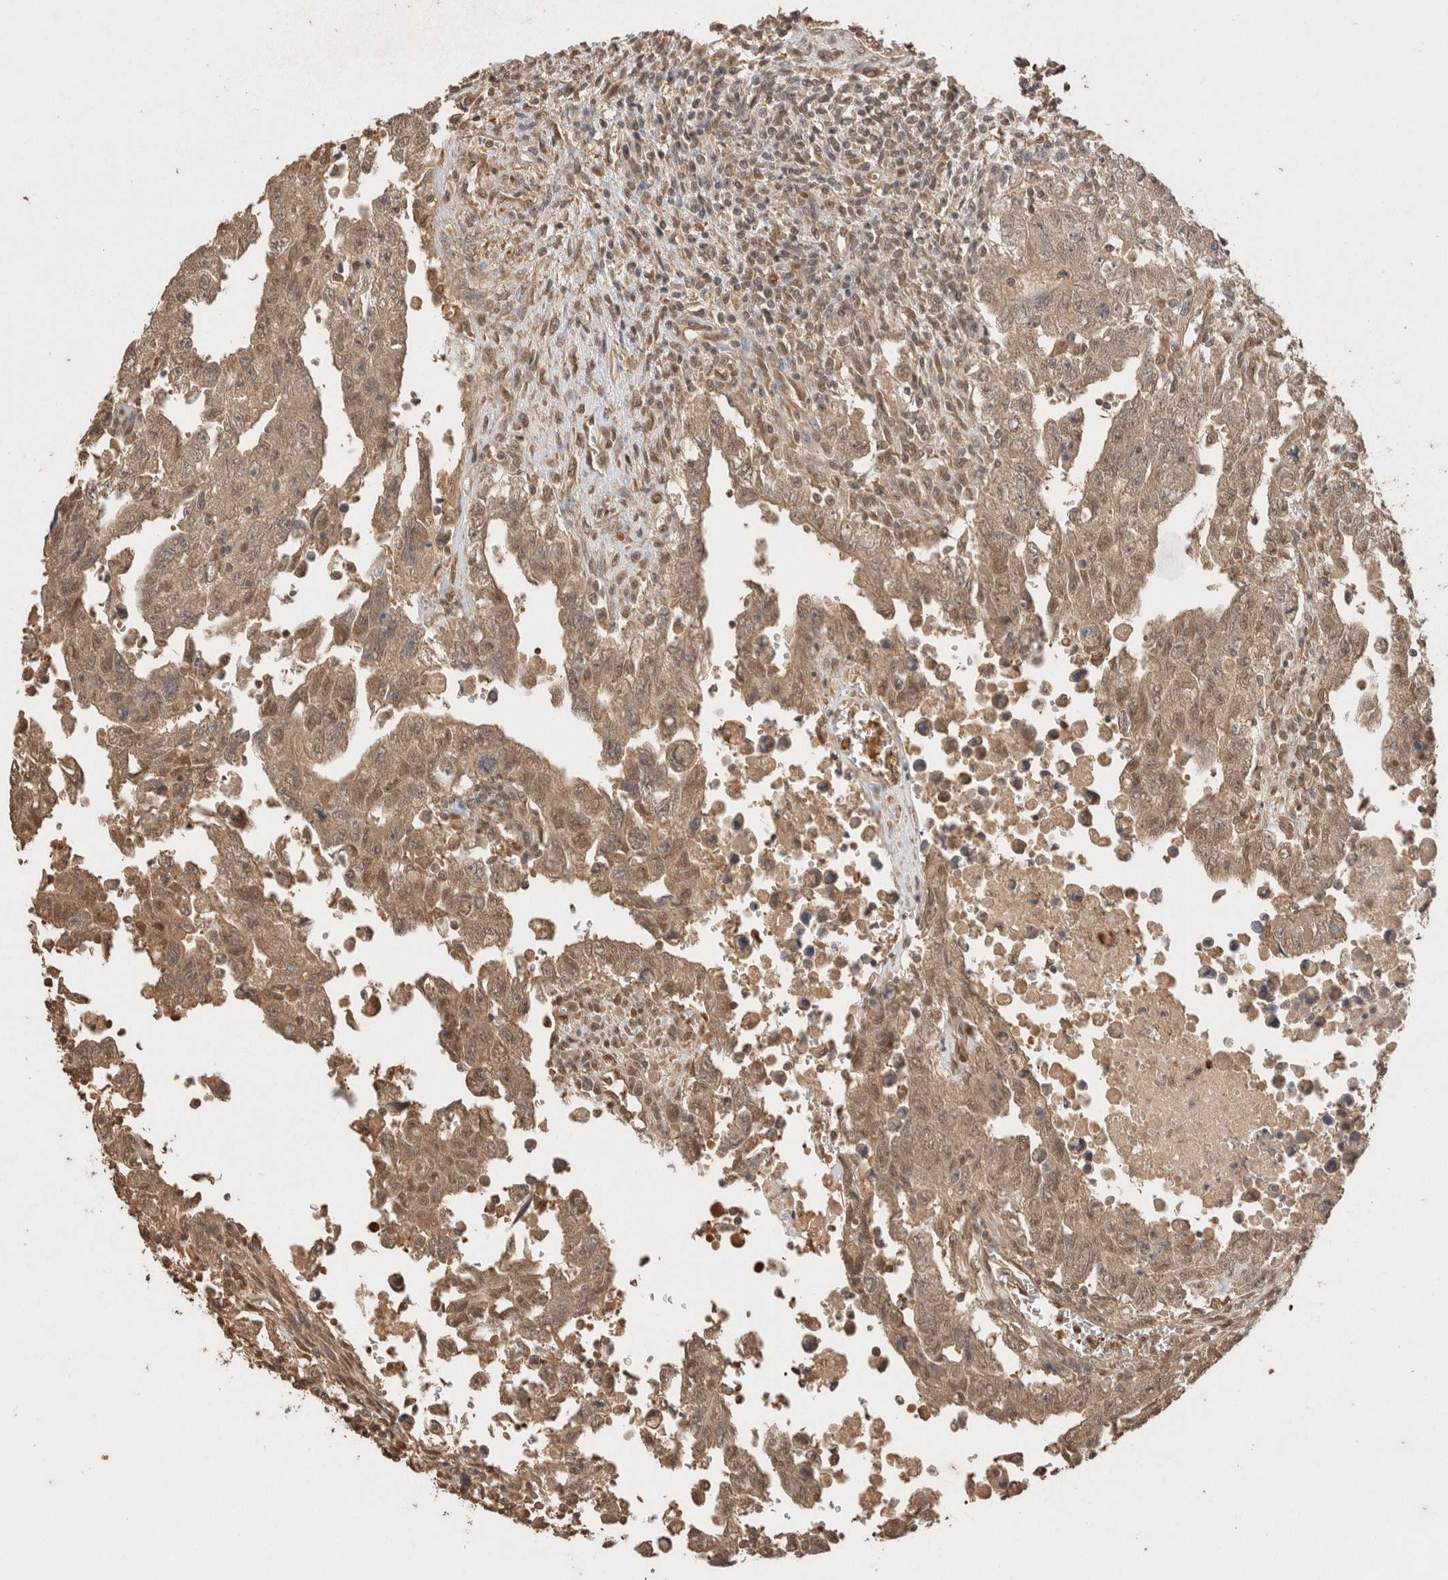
{"staining": {"intensity": "moderate", "quantity": ">75%", "location": "cytoplasmic/membranous,nuclear"}, "tissue": "testis cancer", "cell_type": "Tumor cells", "image_type": "cancer", "snomed": [{"axis": "morphology", "description": "Carcinoma, Embryonal, NOS"}, {"axis": "topography", "description": "Testis"}], "caption": "A histopathology image of human testis embryonal carcinoma stained for a protein displays moderate cytoplasmic/membranous and nuclear brown staining in tumor cells.", "gene": "YWHAH", "patient": {"sex": "male", "age": 28}}